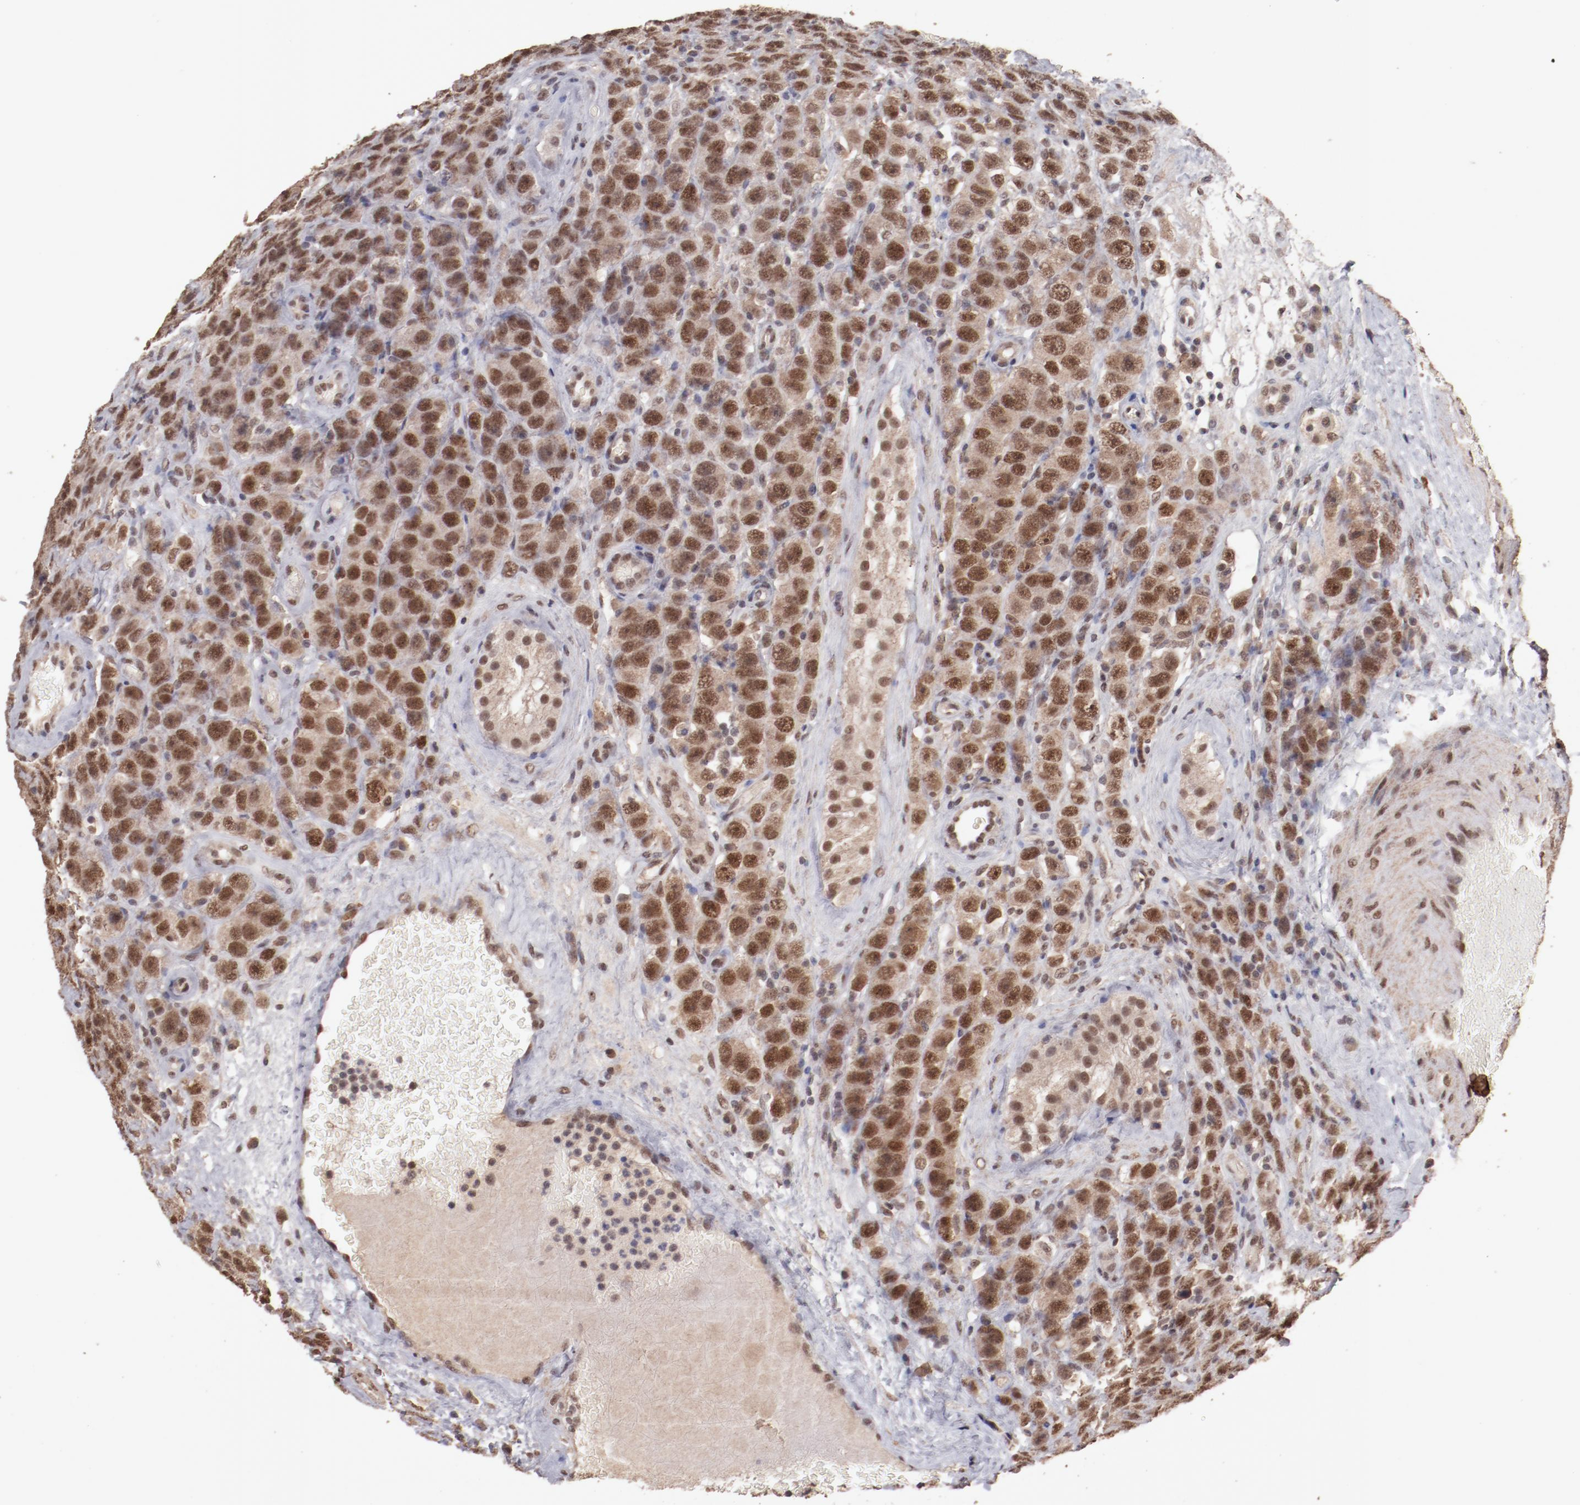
{"staining": {"intensity": "moderate", "quantity": ">75%", "location": "cytoplasmic/membranous,nuclear"}, "tissue": "testis cancer", "cell_type": "Tumor cells", "image_type": "cancer", "snomed": [{"axis": "morphology", "description": "Seminoma, NOS"}, {"axis": "topography", "description": "Testis"}], "caption": "Immunohistochemistry image of human testis seminoma stained for a protein (brown), which exhibits medium levels of moderate cytoplasmic/membranous and nuclear positivity in approximately >75% of tumor cells.", "gene": "CLOCK", "patient": {"sex": "male", "age": 52}}